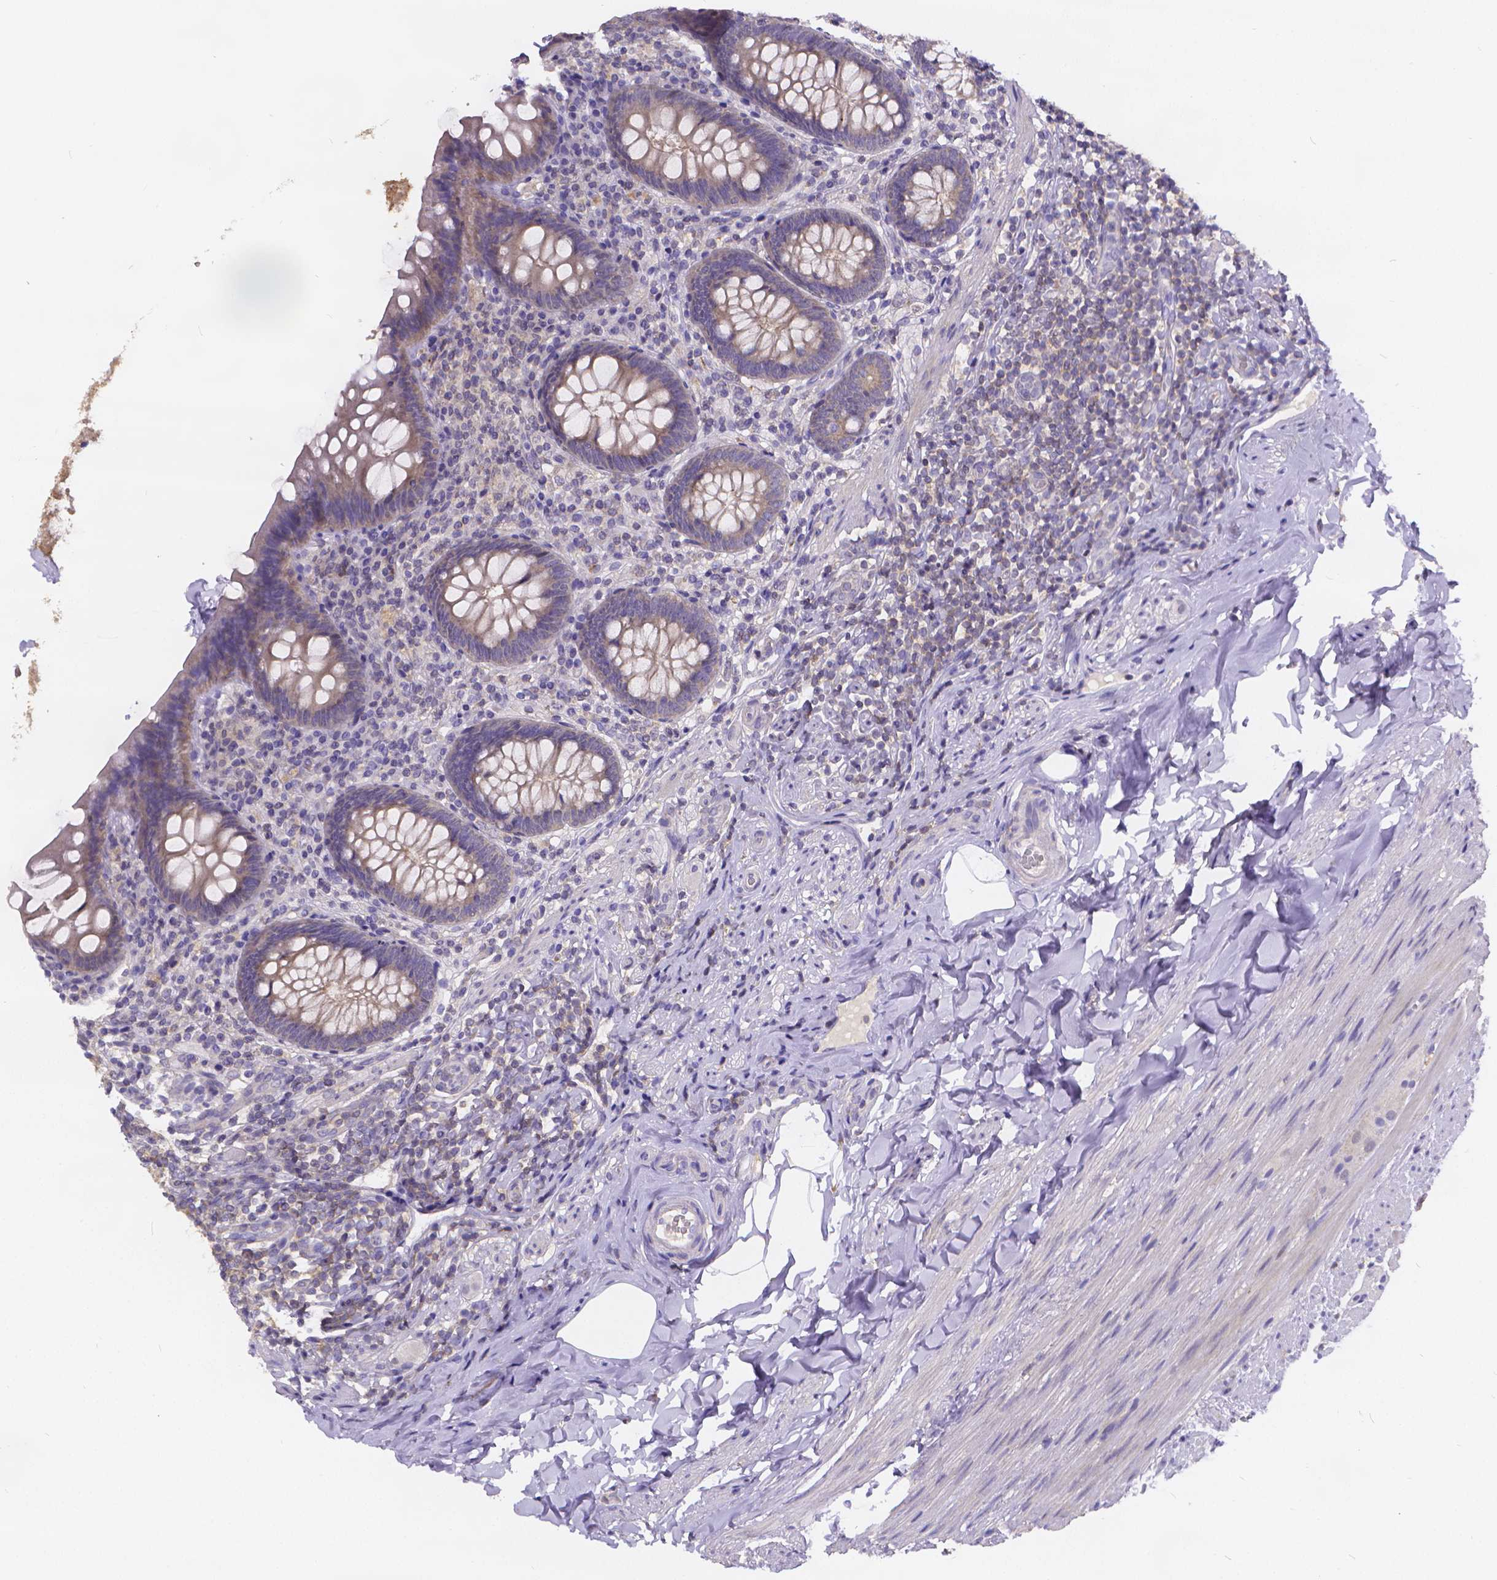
{"staining": {"intensity": "weak", "quantity": "<25%", "location": "cytoplasmic/membranous"}, "tissue": "appendix", "cell_type": "Glandular cells", "image_type": "normal", "snomed": [{"axis": "morphology", "description": "Normal tissue, NOS"}, {"axis": "topography", "description": "Appendix"}], "caption": "This is an IHC photomicrograph of benign appendix. There is no expression in glandular cells.", "gene": "GLRB", "patient": {"sex": "male", "age": 47}}